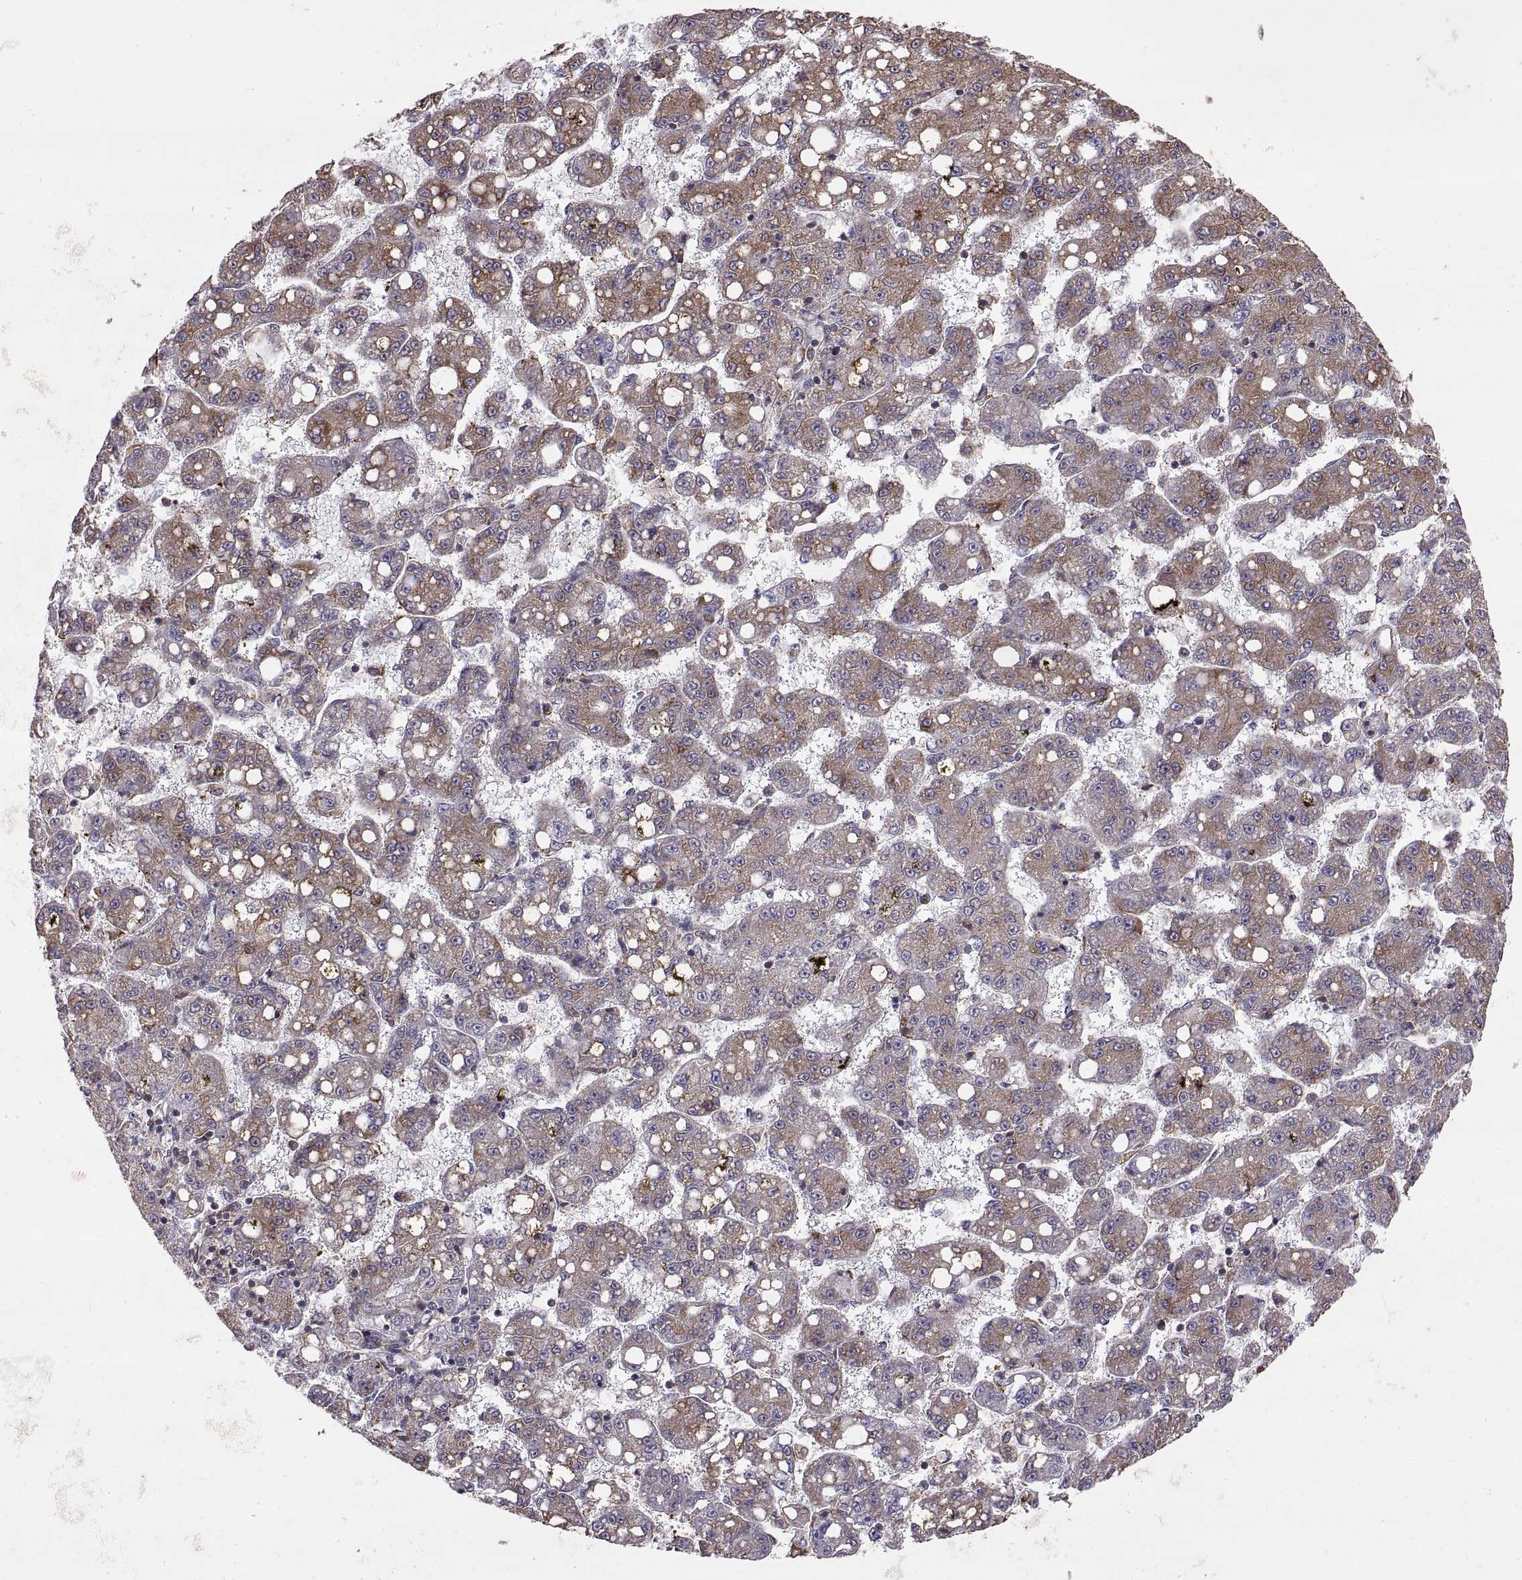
{"staining": {"intensity": "moderate", "quantity": "25%-75%", "location": "cytoplasmic/membranous"}, "tissue": "liver cancer", "cell_type": "Tumor cells", "image_type": "cancer", "snomed": [{"axis": "morphology", "description": "Carcinoma, Hepatocellular, NOS"}, {"axis": "topography", "description": "Liver"}], "caption": "Human liver cancer stained for a protein (brown) reveals moderate cytoplasmic/membranous positive staining in about 25%-75% of tumor cells.", "gene": "PLEKHB2", "patient": {"sex": "female", "age": 65}}